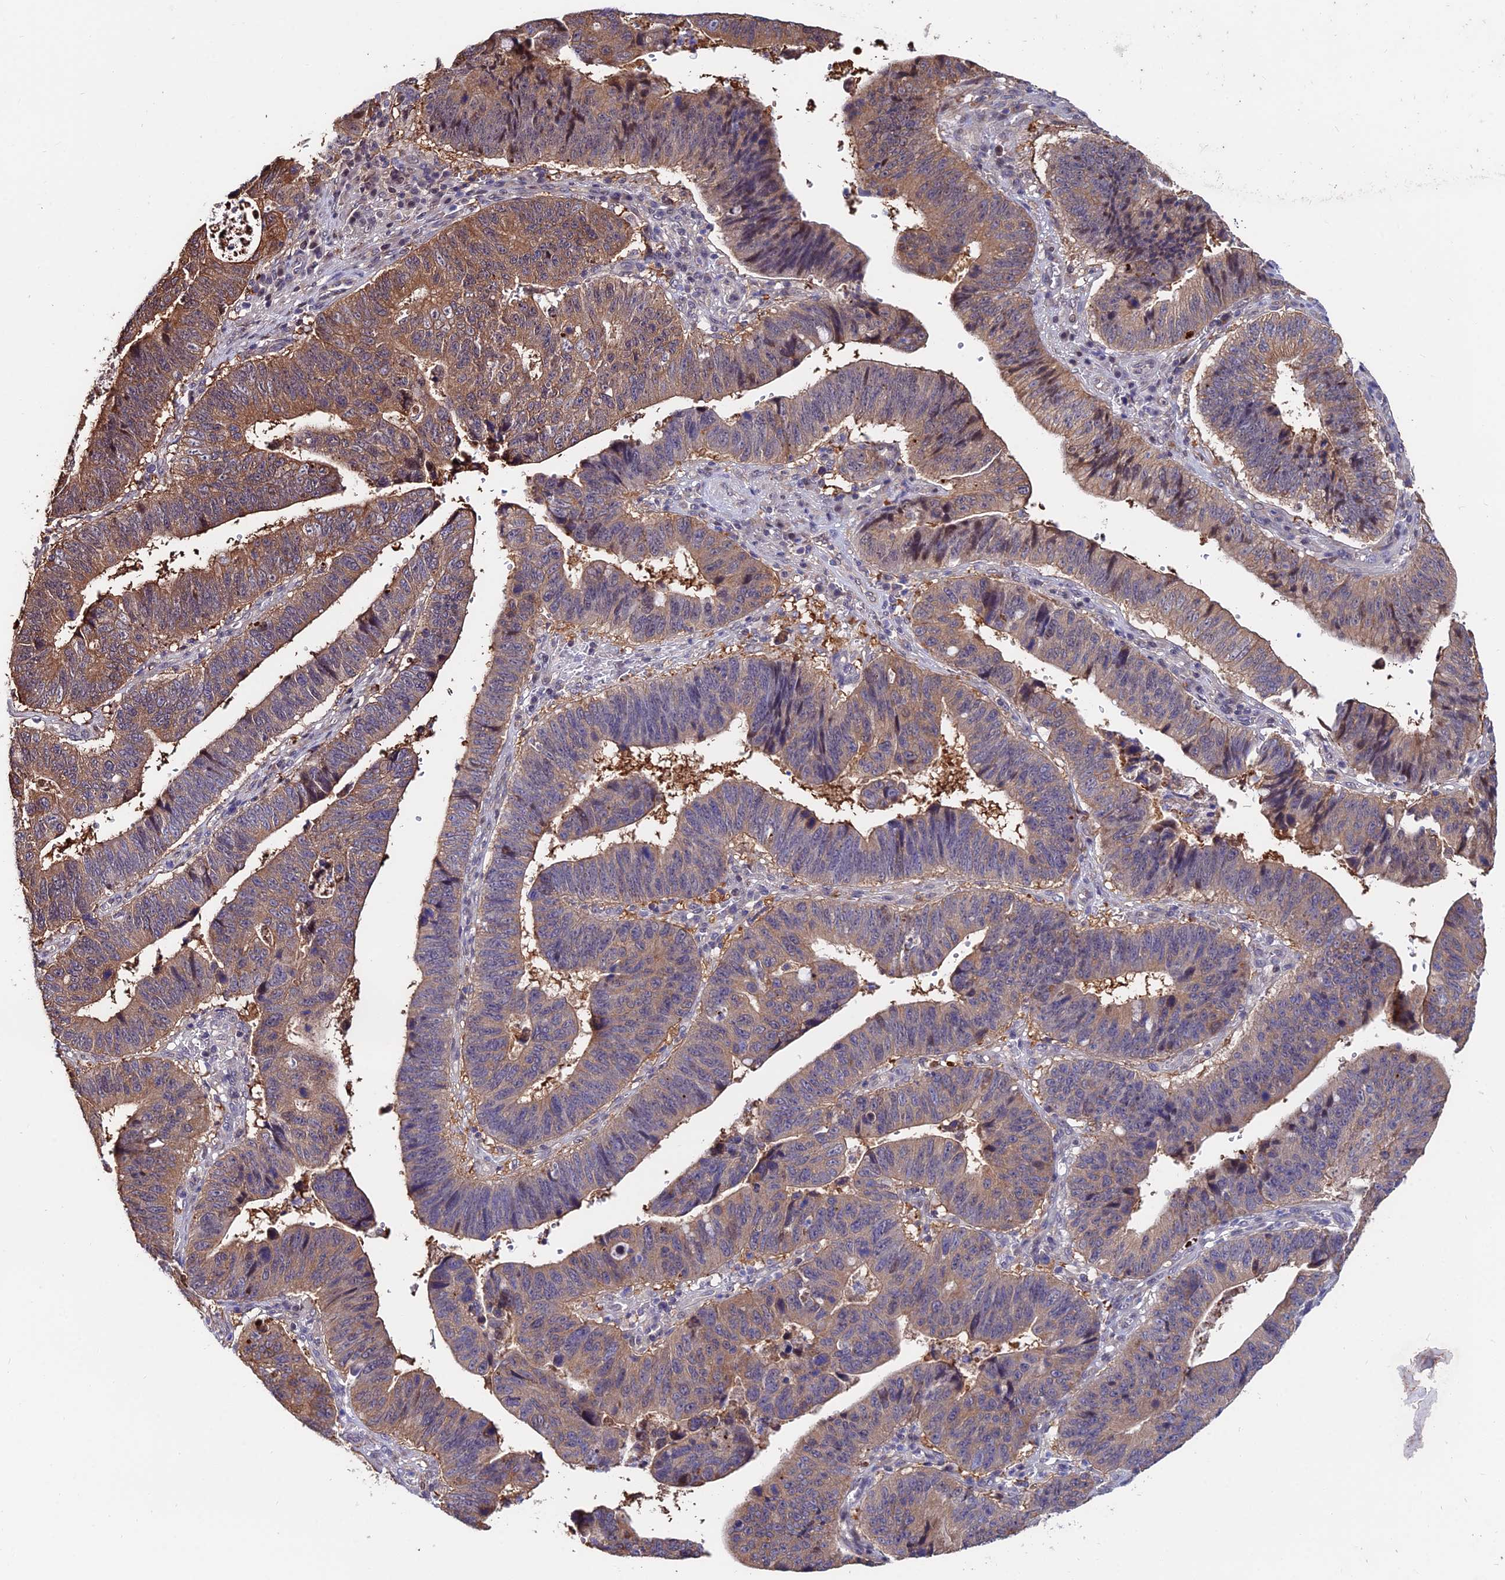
{"staining": {"intensity": "moderate", "quantity": ">75%", "location": "cytoplasmic/membranous"}, "tissue": "stomach cancer", "cell_type": "Tumor cells", "image_type": "cancer", "snomed": [{"axis": "morphology", "description": "Adenocarcinoma, NOS"}, {"axis": "topography", "description": "Stomach"}], "caption": "An image of stomach cancer stained for a protein reveals moderate cytoplasmic/membranous brown staining in tumor cells. The staining was performed using DAB, with brown indicating positive protein expression. Nuclei are stained blue with hematoxylin.", "gene": "INPP4A", "patient": {"sex": "male", "age": 59}}